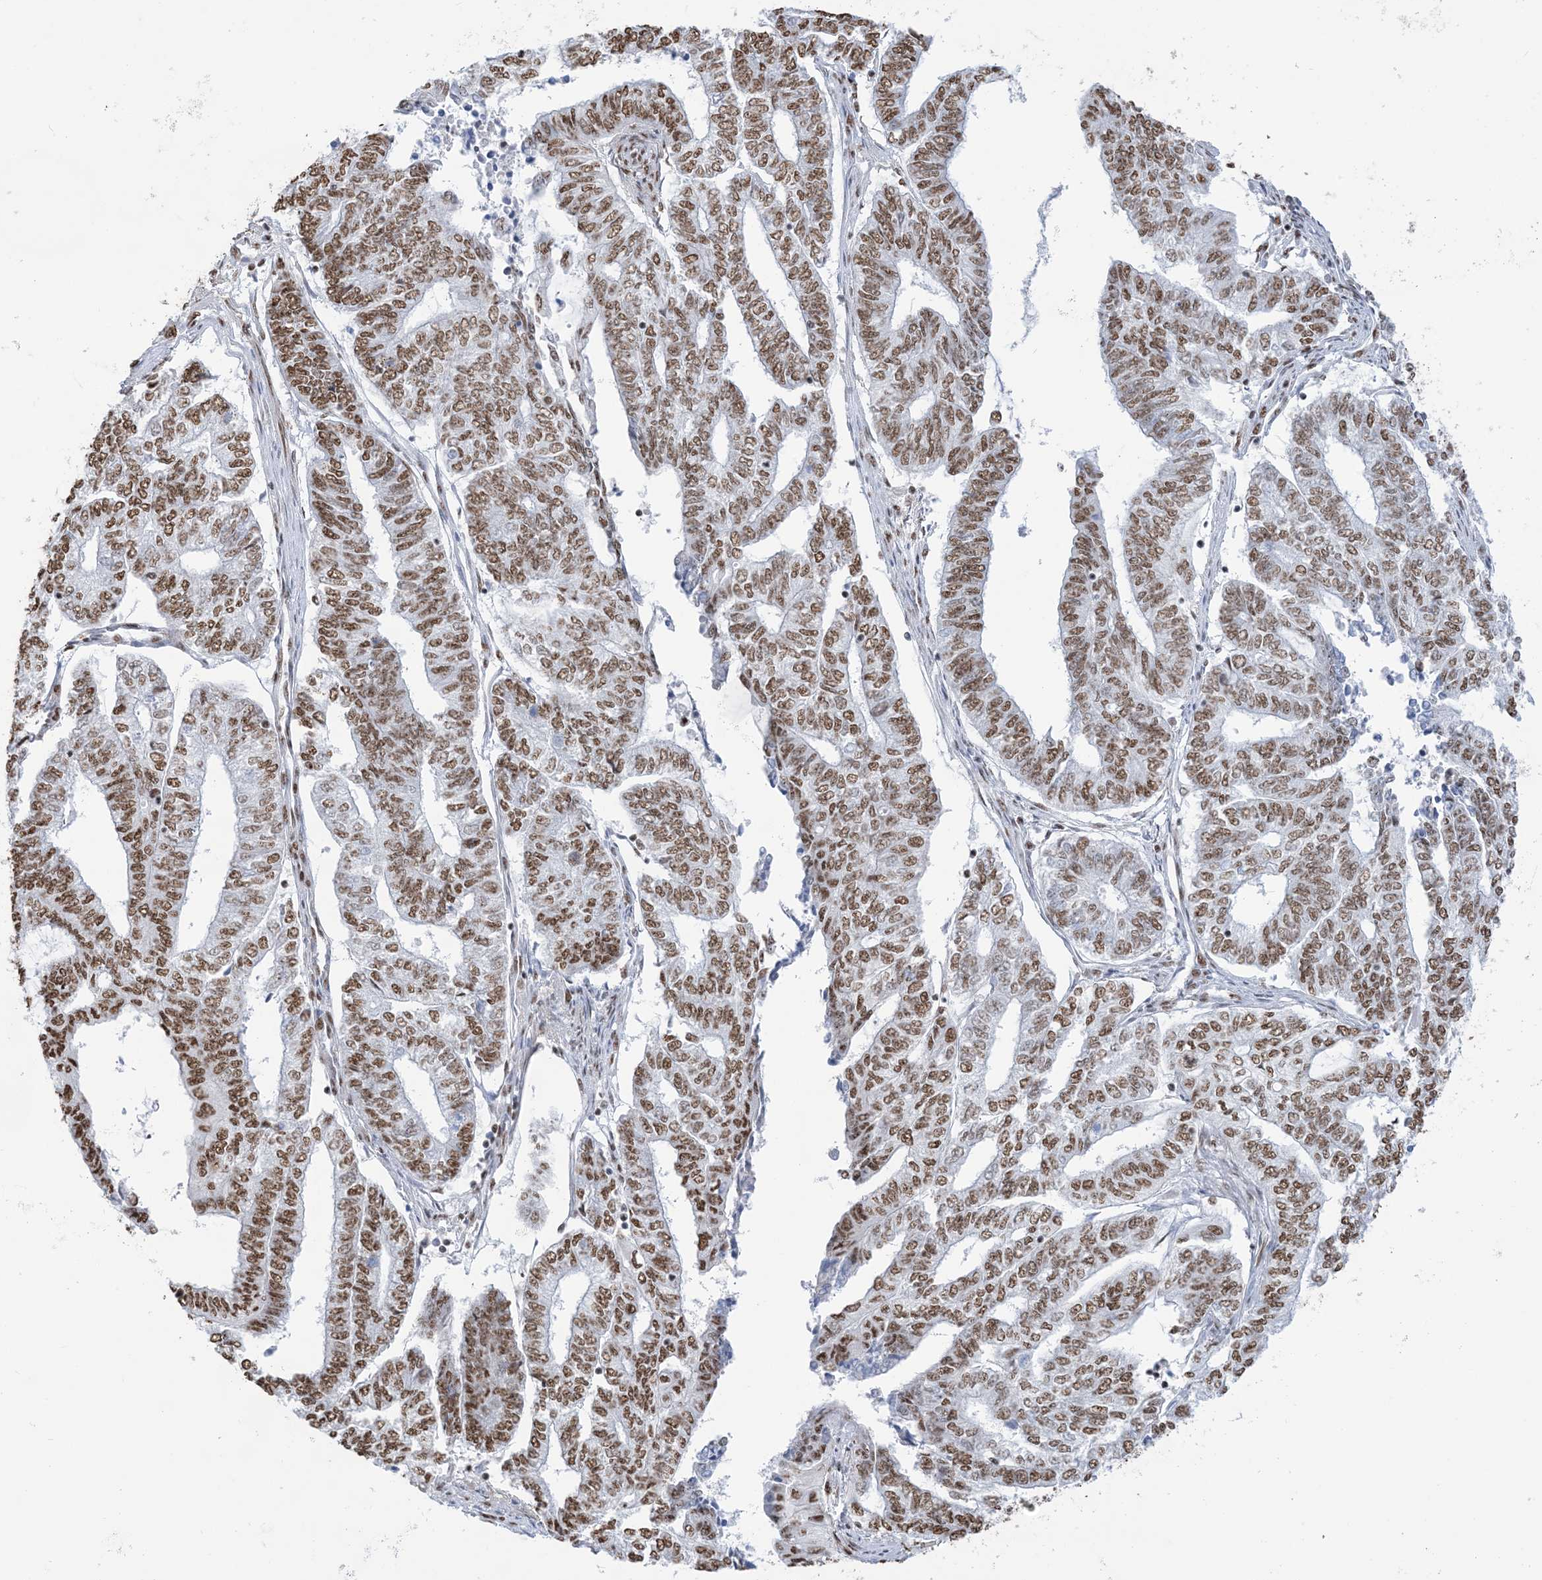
{"staining": {"intensity": "moderate", "quantity": ">75%", "location": "nuclear"}, "tissue": "endometrial cancer", "cell_type": "Tumor cells", "image_type": "cancer", "snomed": [{"axis": "morphology", "description": "Adenocarcinoma, NOS"}, {"axis": "topography", "description": "Uterus"}, {"axis": "topography", "description": "Endometrium"}], "caption": "Endometrial adenocarcinoma tissue displays moderate nuclear staining in approximately >75% of tumor cells, visualized by immunohistochemistry.", "gene": "ZNF792", "patient": {"sex": "female", "age": 70}}